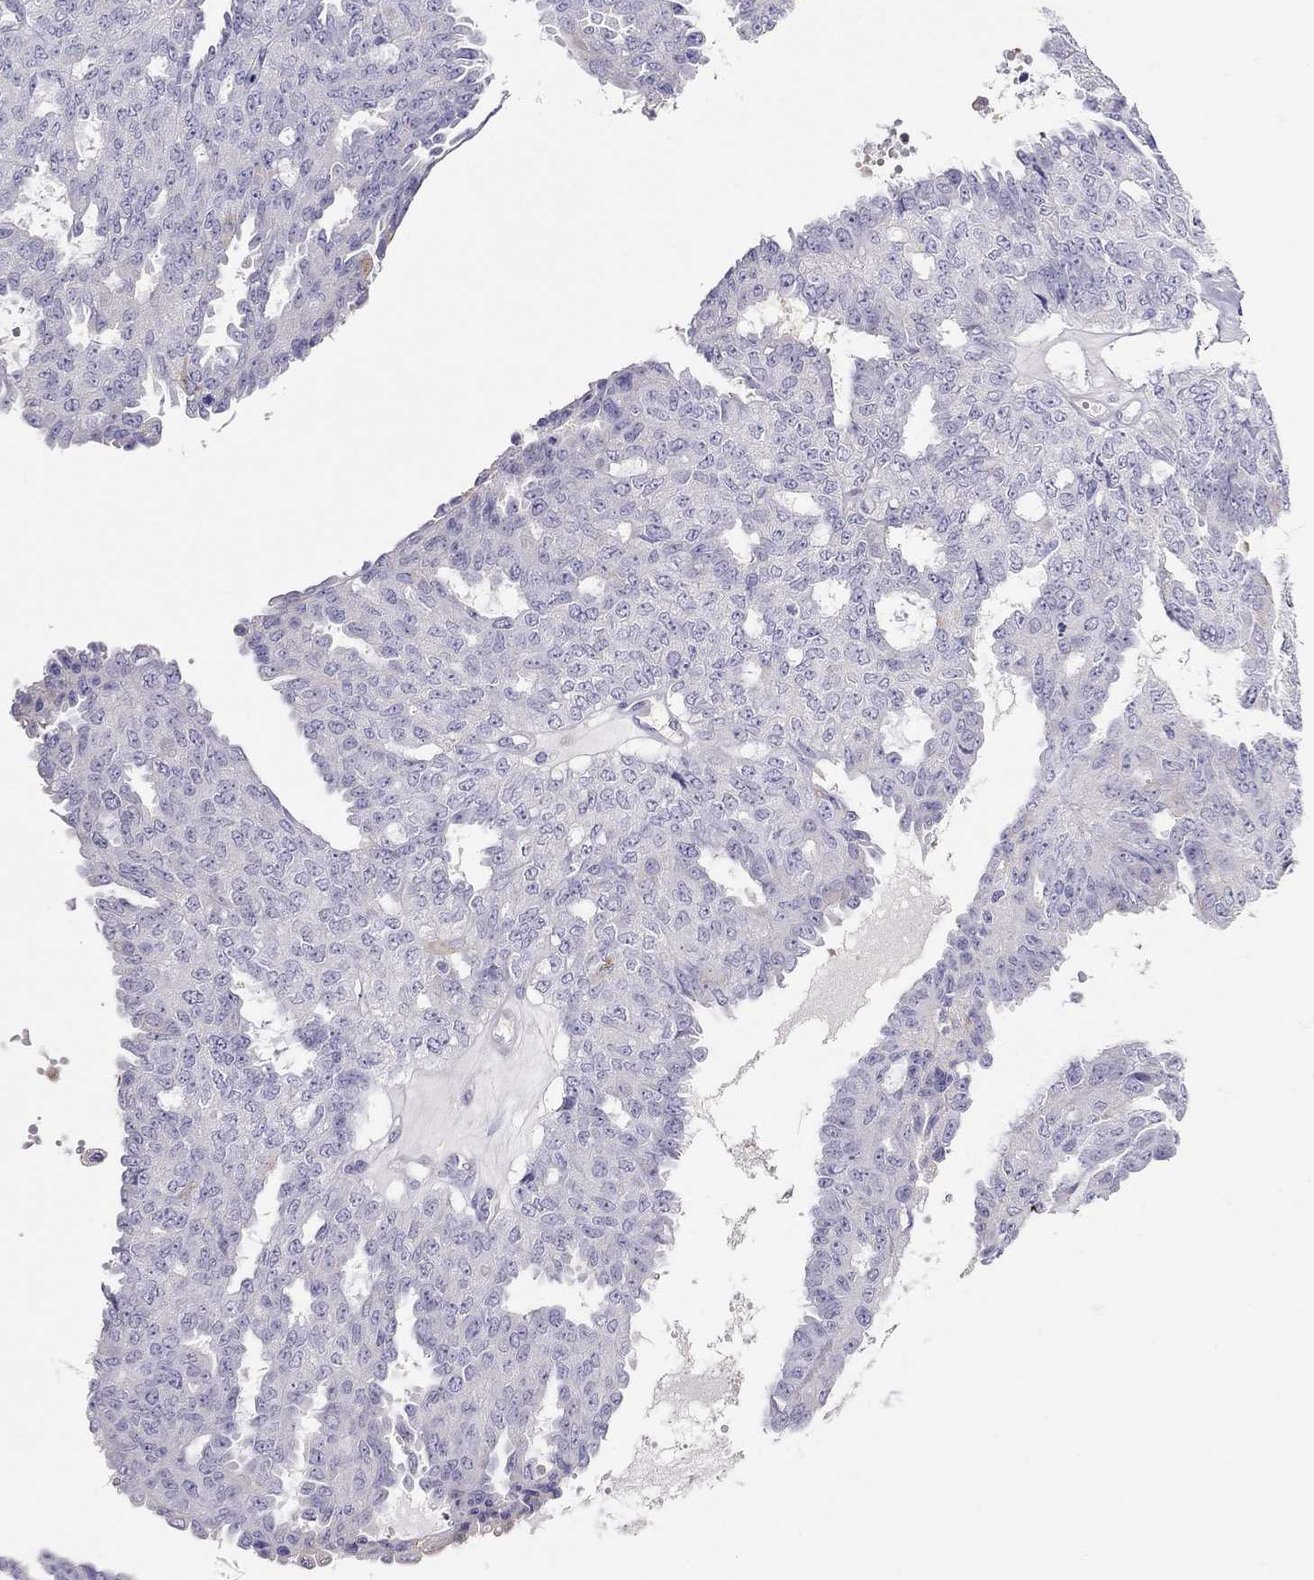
{"staining": {"intensity": "negative", "quantity": "none", "location": "none"}, "tissue": "ovarian cancer", "cell_type": "Tumor cells", "image_type": "cancer", "snomed": [{"axis": "morphology", "description": "Cystadenocarcinoma, serous, NOS"}, {"axis": "topography", "description": "Ovary"}], "caption": "This is an immunohistochemistry (IHC) histopathology image of human ovarian serous cystadenocarcinoma. There is no staining in tumor cells.", "gene": "ALOX15B", "patient": {"sex": "female", "age": 71}}